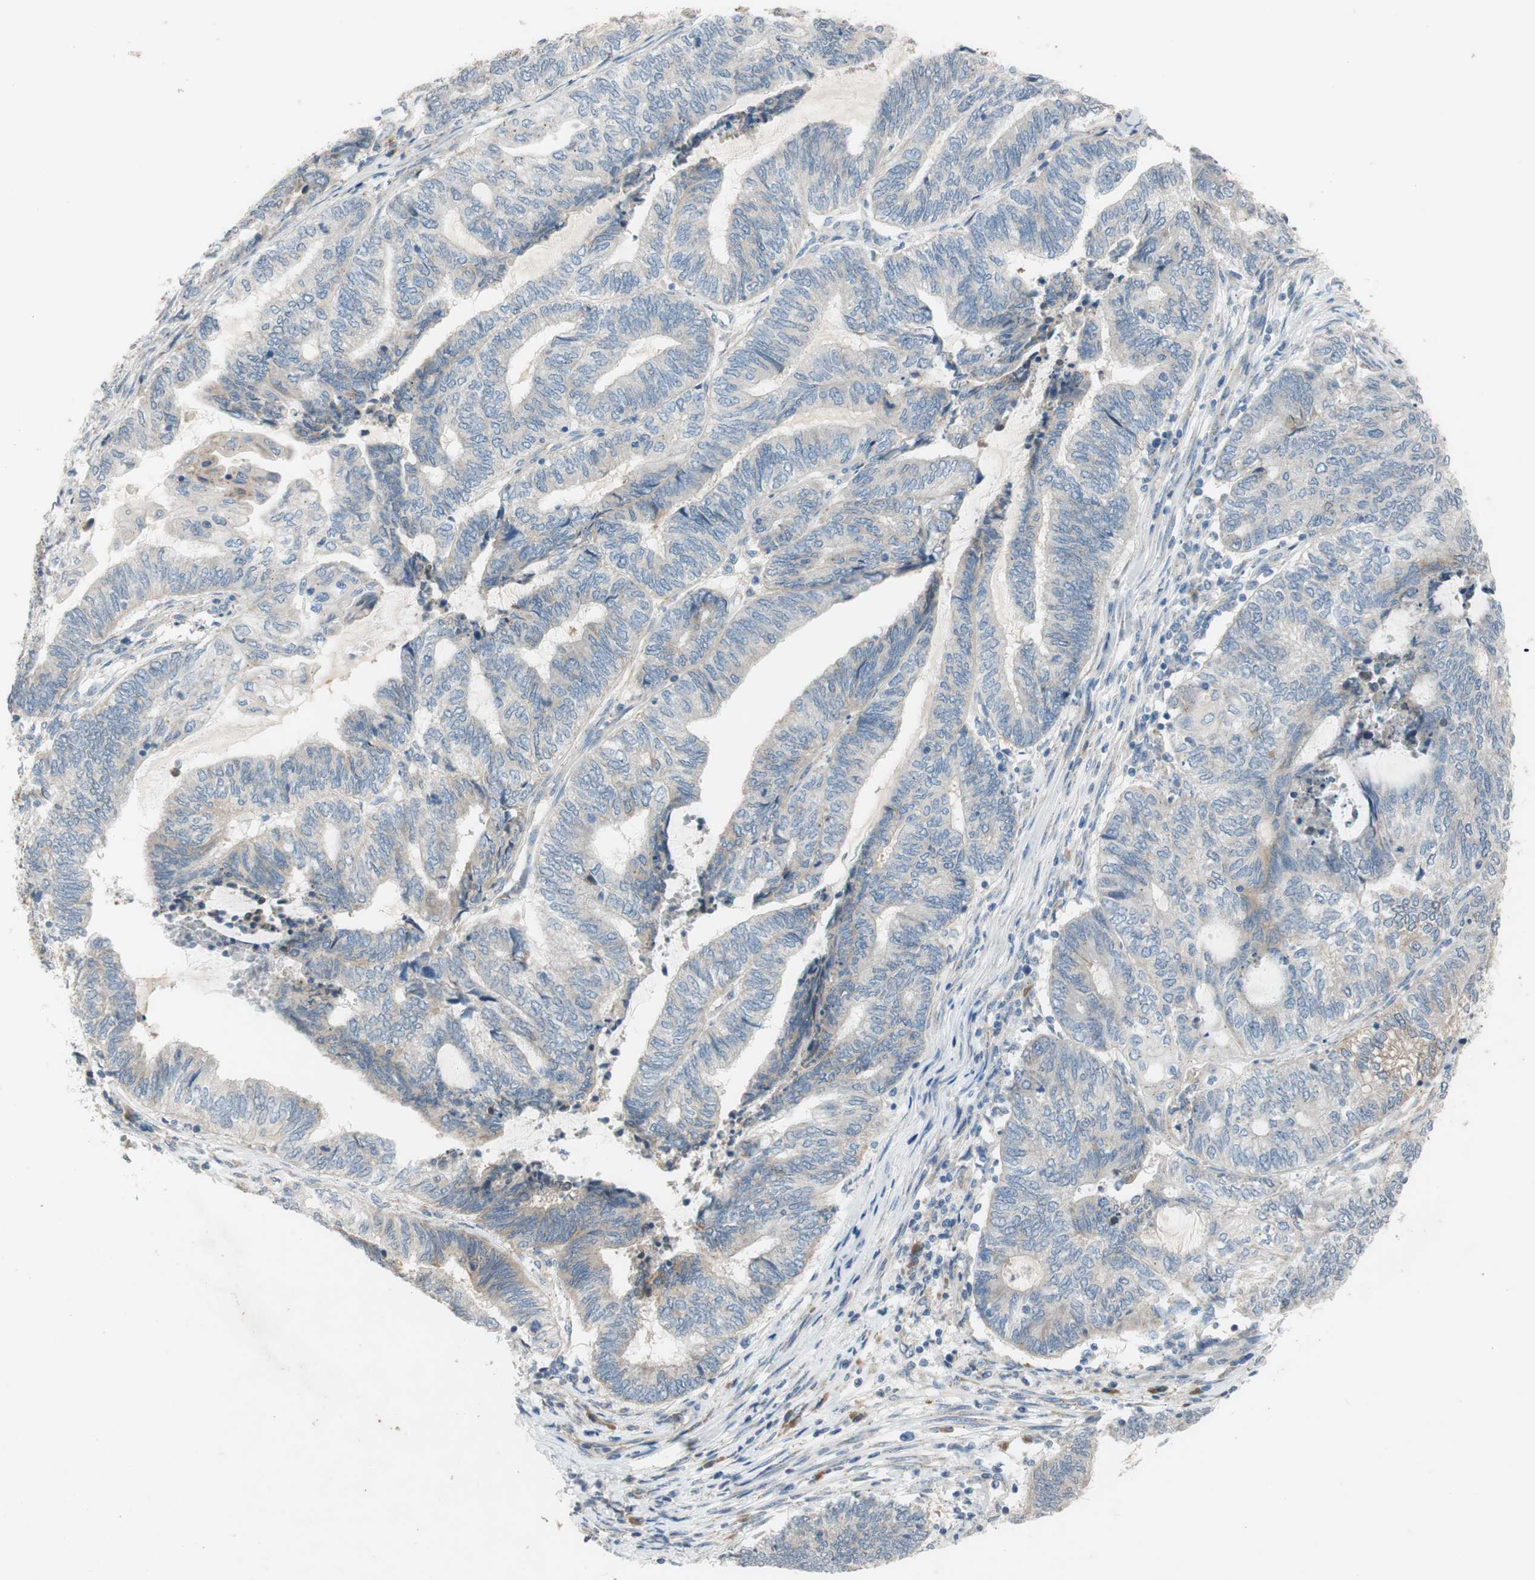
{"staining": {"intensity": "weak", "quantity": "25%-75%", "location": "cytoplasmic/membranous"}, "tissue": "endometrial cancer", "cell_type": "Tumor cells", "image_type": "cancer", "snomed": [{"axis": "morphology", "description": "Adenocarcinoma, NOS"}, {"axis": "topography", "description": "Uterus"}, {"axis": "topography", "description": "Endometrium"}], "caption": "A high-resolution photomicrograph shows immunohistochemistry (IHC) staining of endometrial cancer, which exhibits weak cytoplasmic/membranous expression in approximately 25%-75% of tumor cells.", "gene": "ADD2", "patient": {"sex": "female", "age": 70}}